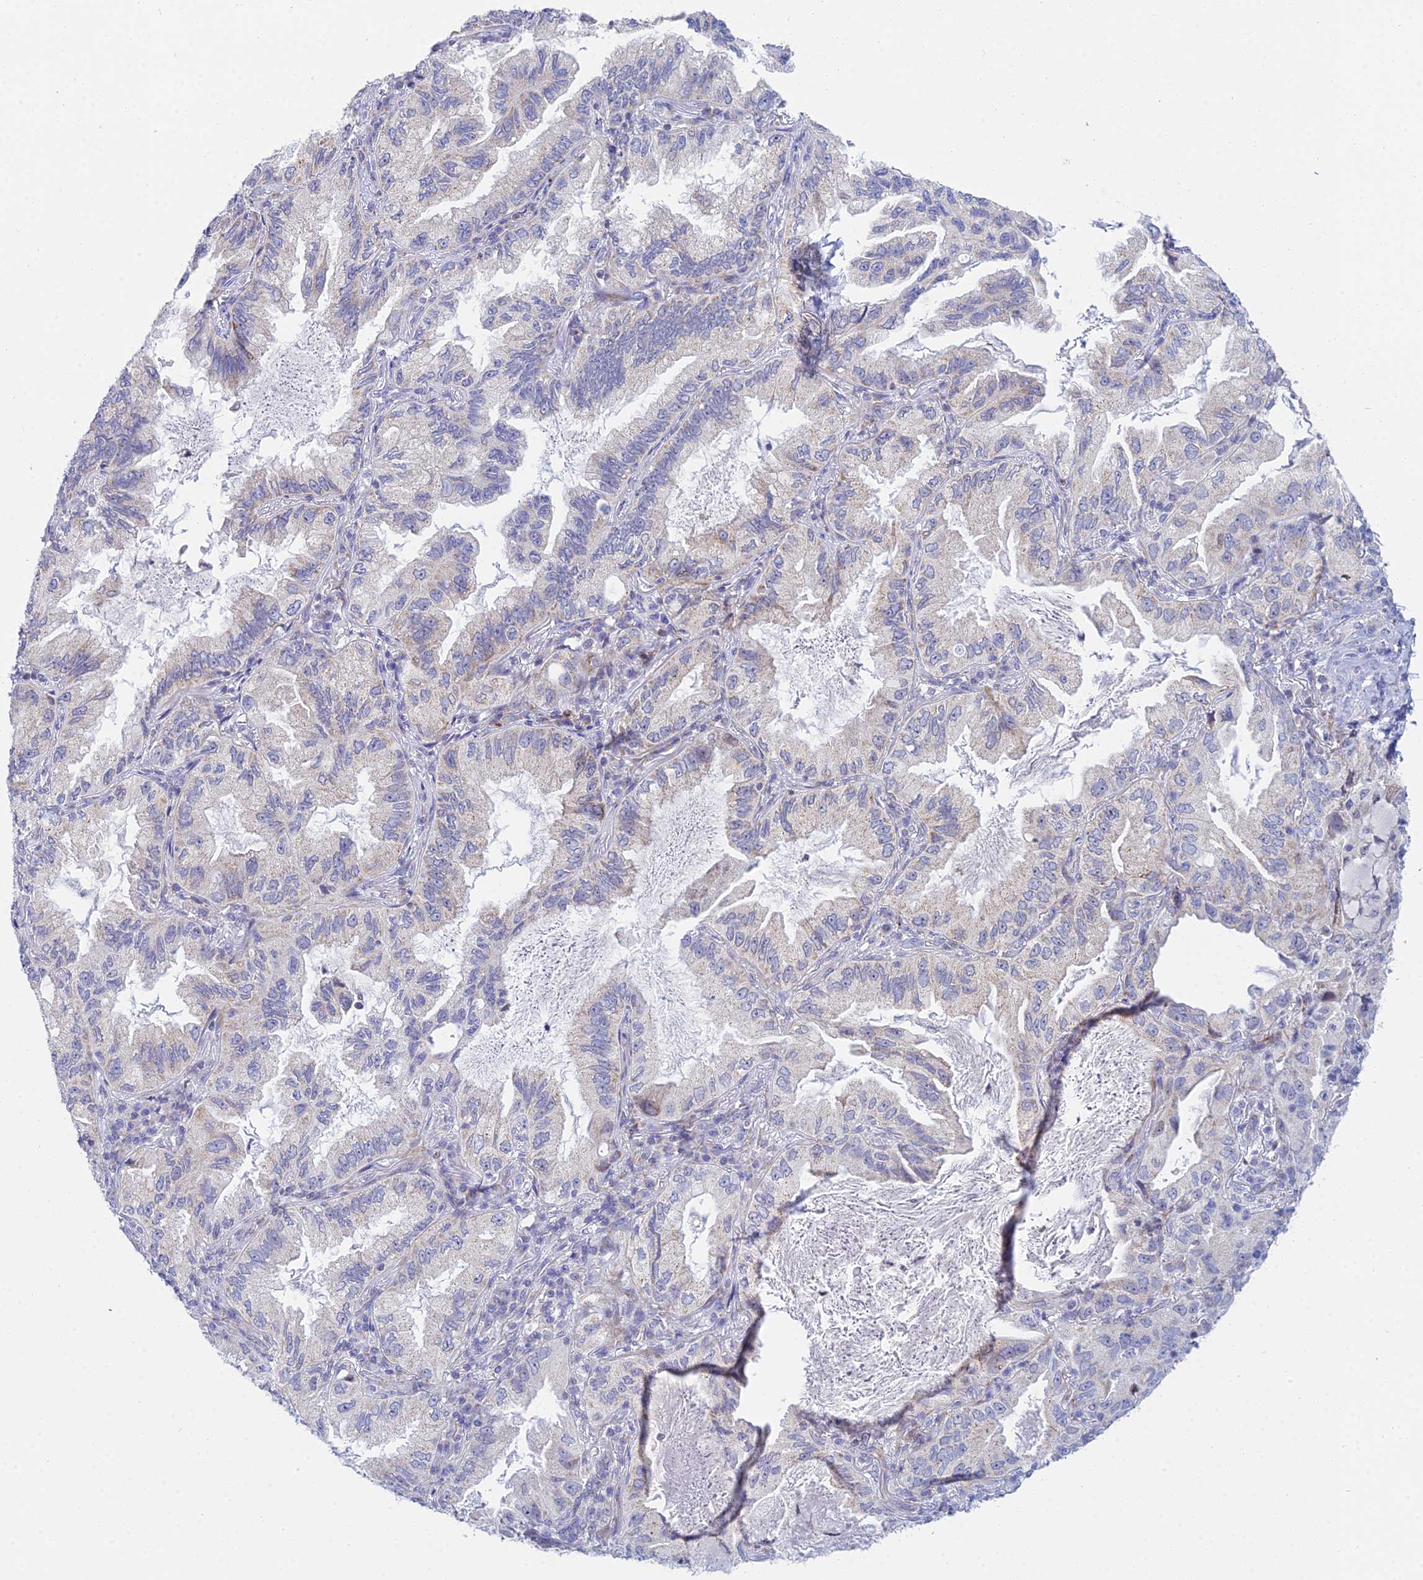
{"staining": {"intensity": "negative", "quantity": "none", "location": "none"}, "tissue": "lung cancer", "cell_type": "Tumor cells", "image_type": "cancer", "snomed": [{"axis": "morphology", "description": "Adenocarcinoma, NOS"}, {"axis": "topography", "description": "Lung"}], "caption": "Photomicrograph shows no protein positivity in tumor cells of lung cancer tissue.", "gene": "PRR13", "patient": {"sex": "female", "age": 69}}